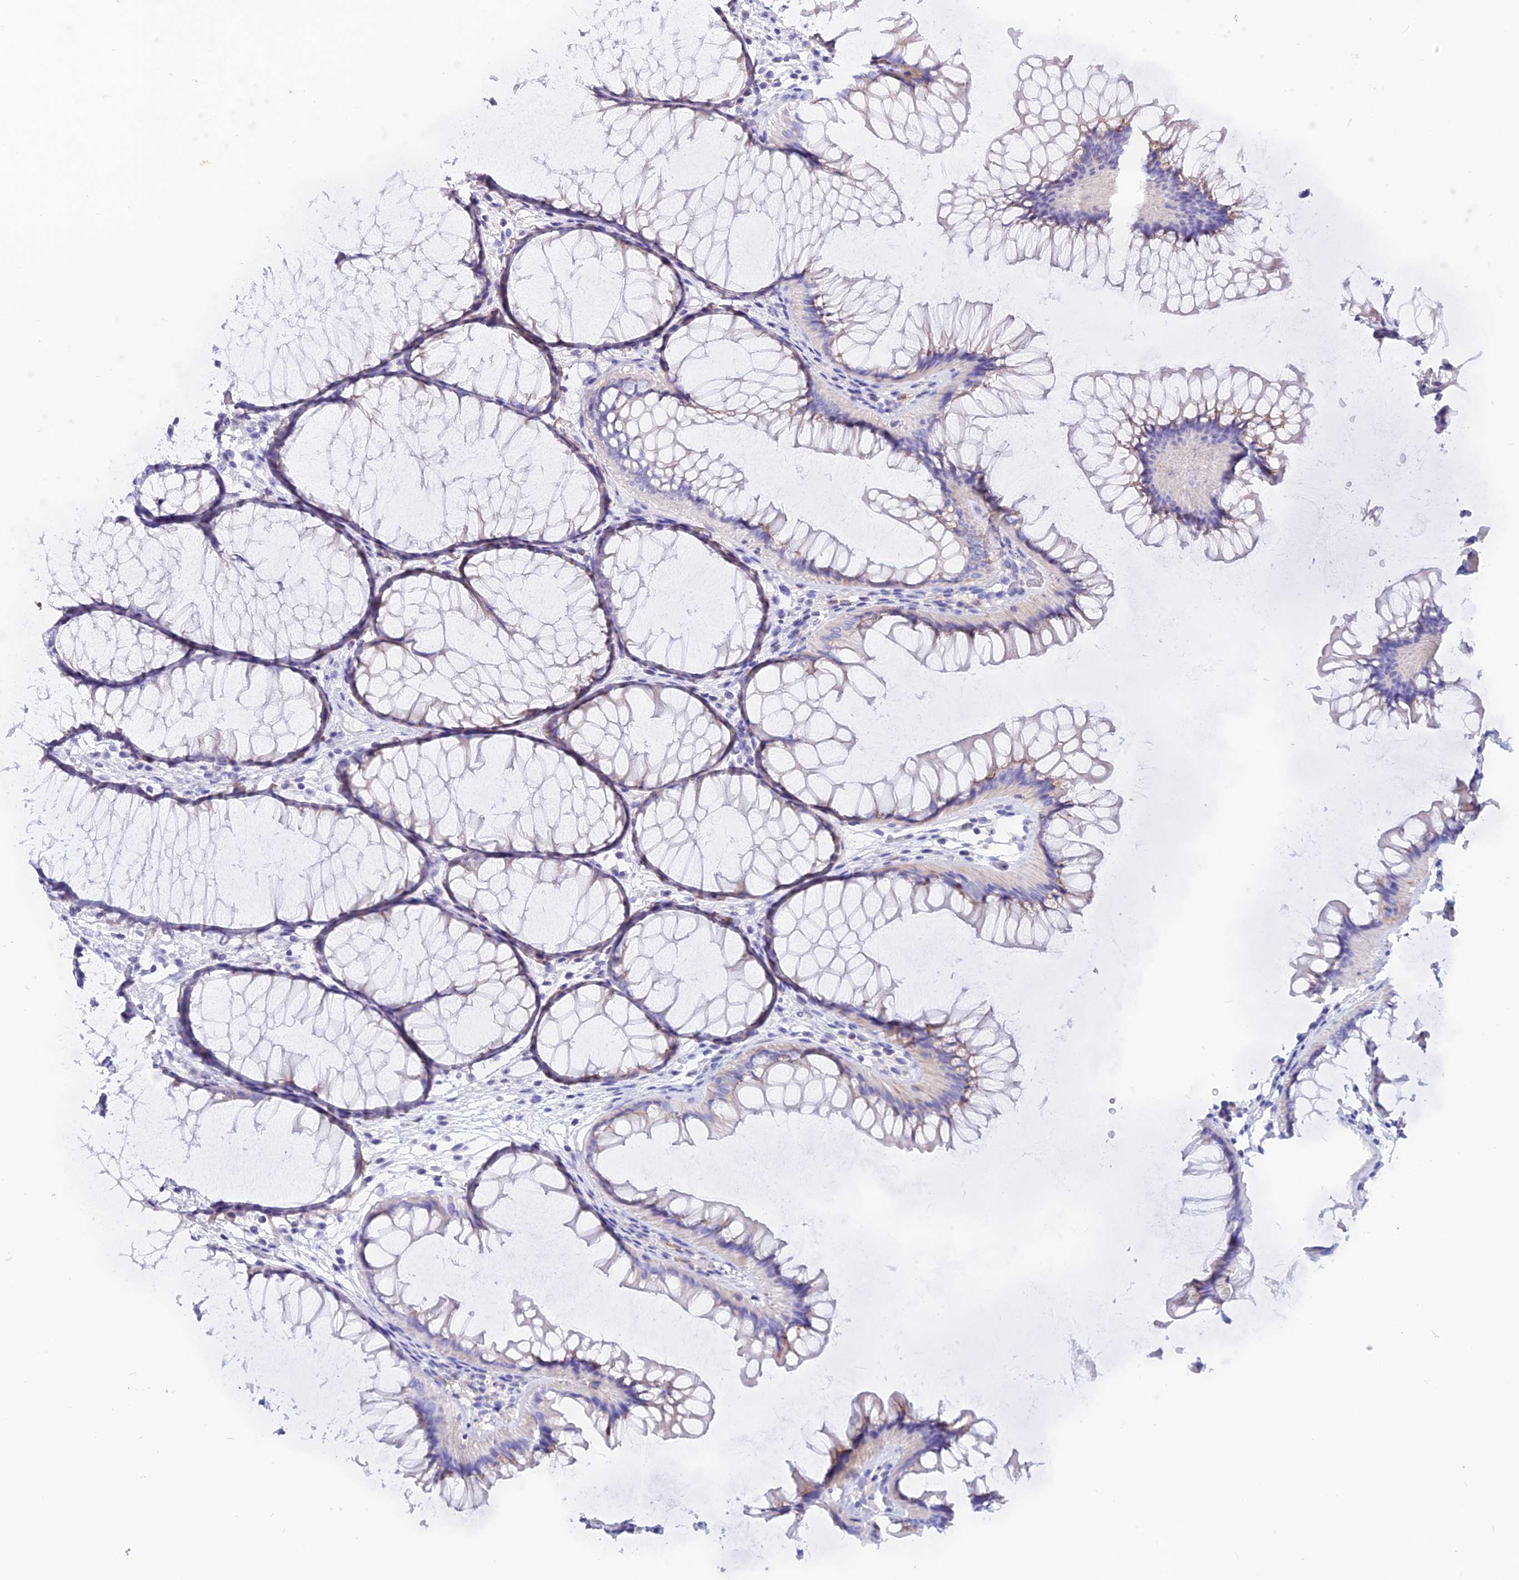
{"staining": {"intensity": "negative", "quantity": "none", "location": "none"}, "tissue": "colon", "cell_type": "Endothelial cells", "image_type": "normal", "snomed": [{"axis": "morphology", "description": "Normal tissue, NOS"}, {"axis": "topography", "description": "Colon"}], "caption": "The image demonstrates no staining of endothelial cells in unremarkable colon.", "gene": "GLYATL1B", "patient": {"sex": "female", "age": 82}}